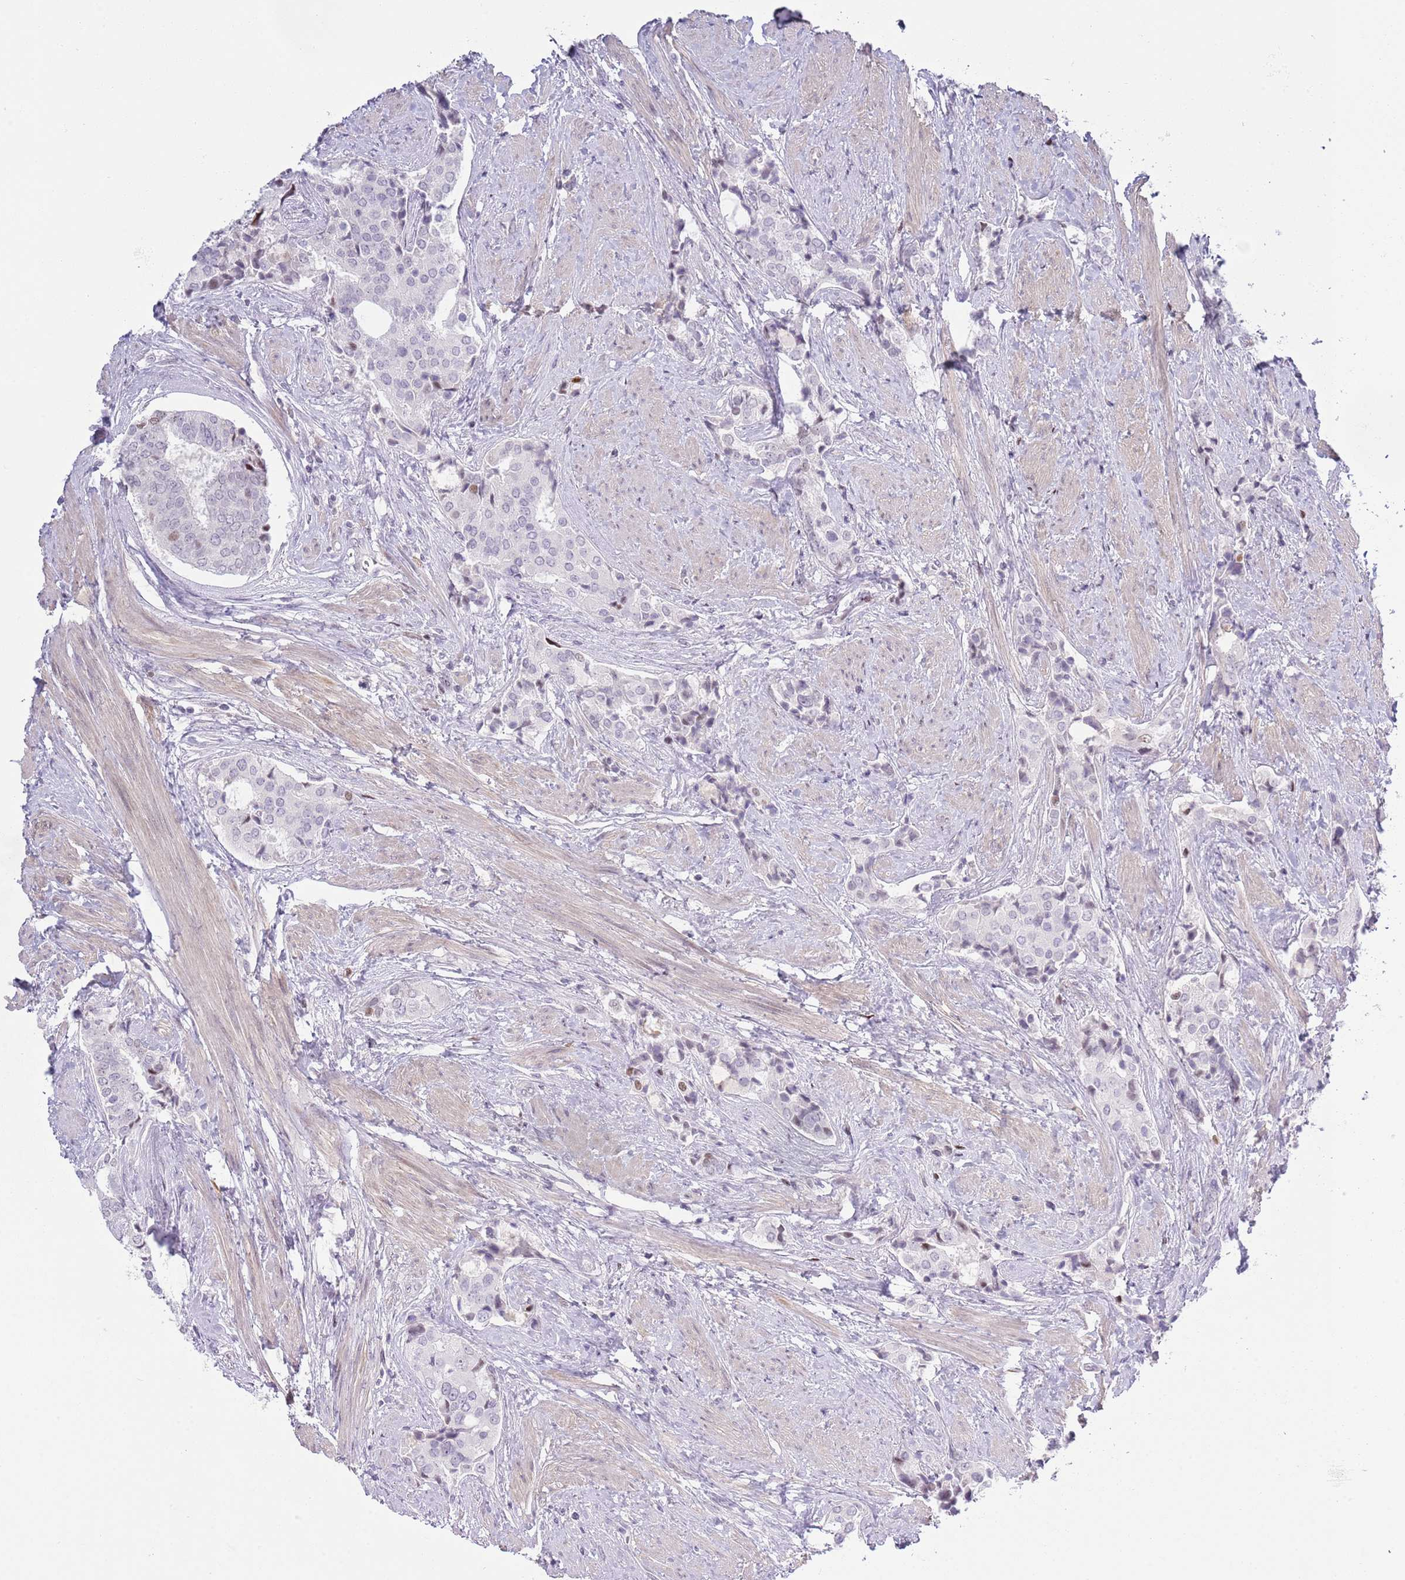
{"staining": {"intensity": "moderate", "quantity": "<25%", "location": "nuclear"}, "tissue": "prostate cancer", "cell_type": "Tumor cells", "image_type": "cancer", "snomed": [{"axis": "morphology", "description": "Adenocarcinoma, High grade"}, {"axis": "topography", "description": "Prostate"}], "caption": "A photomicrograph showing moderate nuclear staining in approximately <25% of tumor cells in prostate high-grade adenocarcinoma, as visualized by brown immunohistochemical staining.", "gene": "MFSD10", "patient": {"sex": "male", "age": 71}}